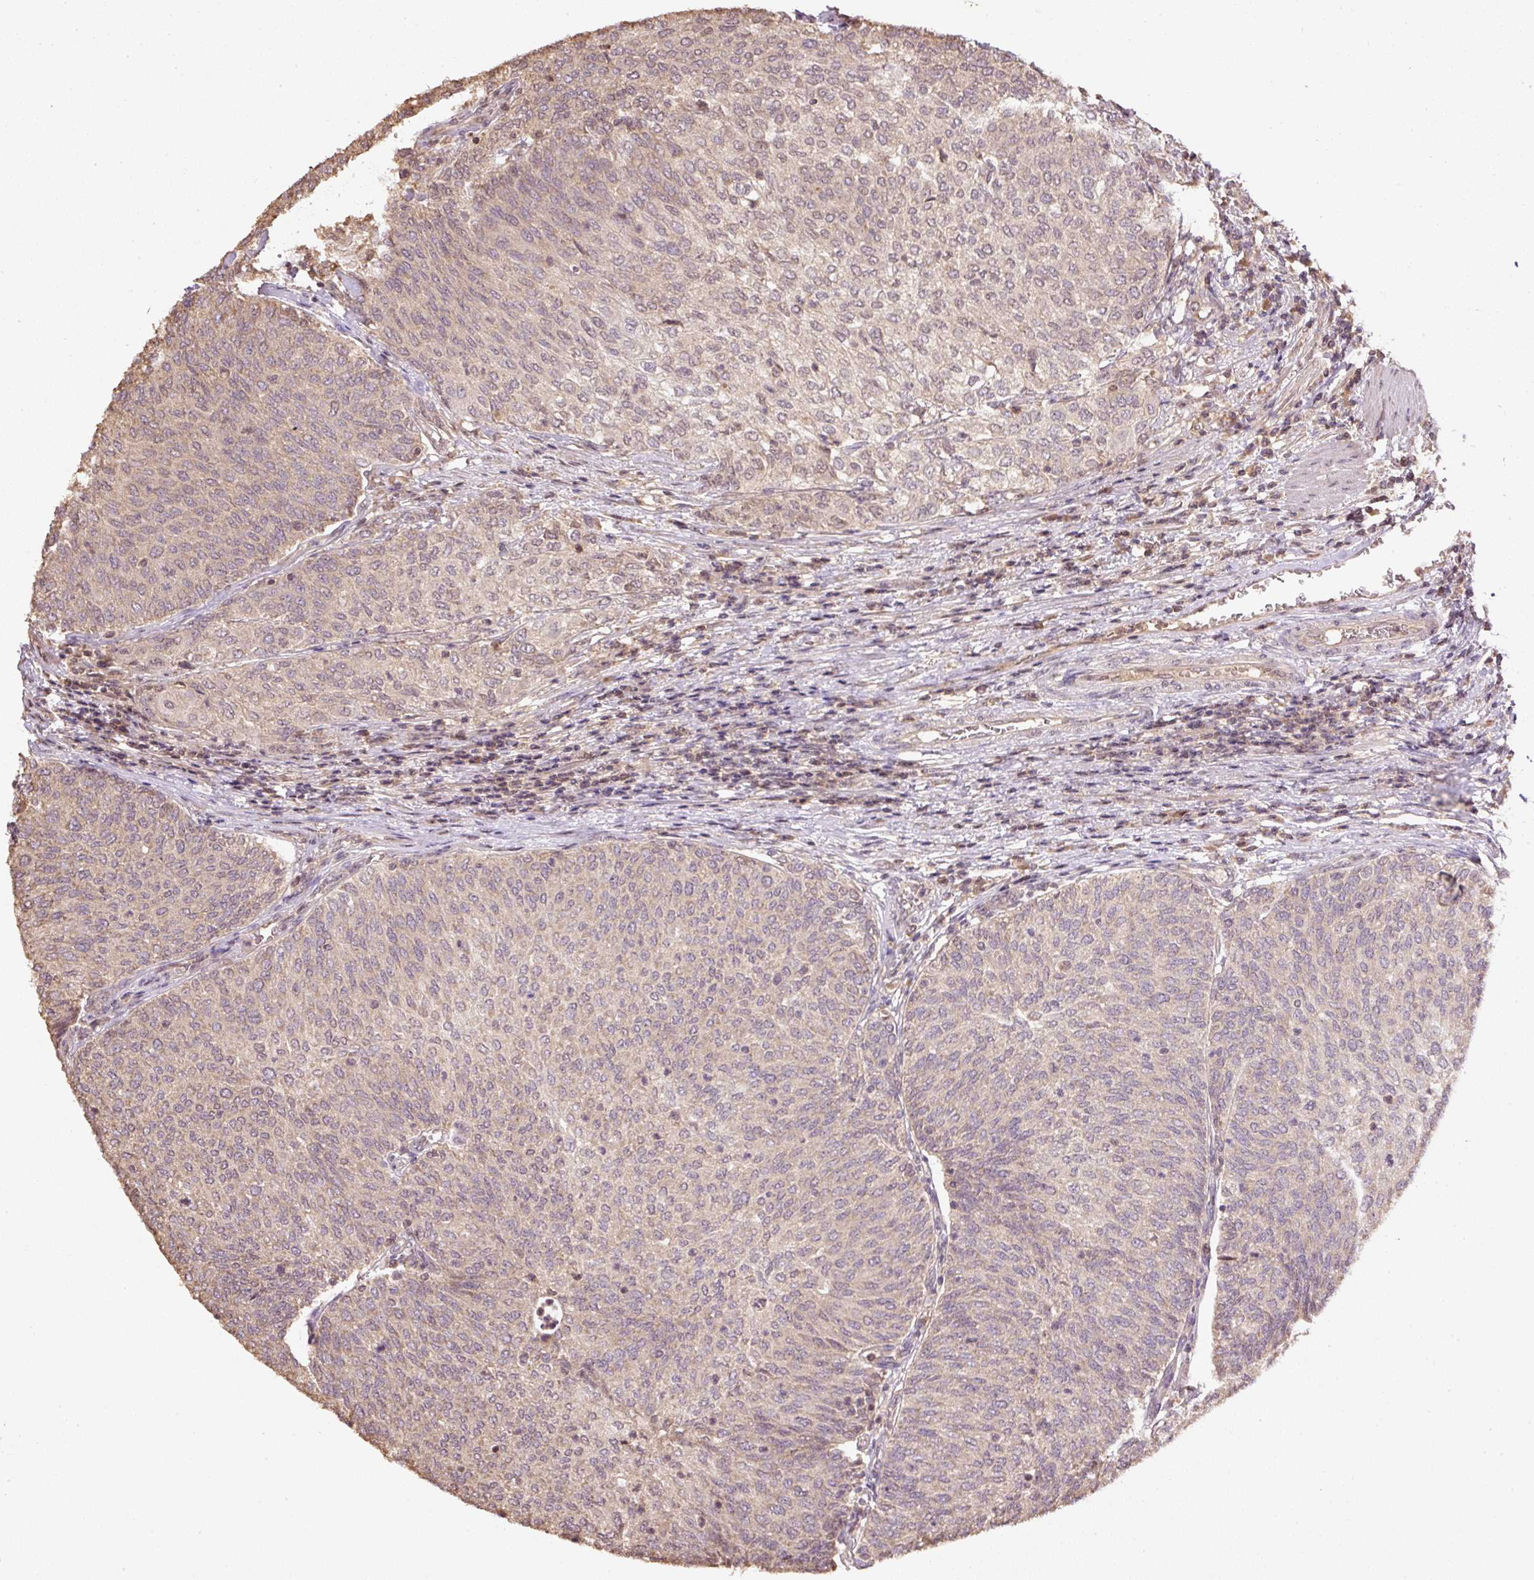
{"staining": {"intensity": "weak", "quantity": "25%-75%", "location": "cytoplasmic/membranous,nuclear"}, "tissue": "urothelial cancer", "cell_type": "Tumor cells", "image_type": "cancer", "snomed": [{"axis": "morphology", "description": "Urothelial carcinoma, Low grade"}, {"axis": "topography", "description": "Urinary bladder"}], "caption": "A low amount of weak cytoplasmic/membranous and nuclear staining is appreciated in approximately 25%-75% of tumor cells in urothelial carcinoma (low-grade) tissue.", "gene": "TMEM170B", "patient": {"sex": "female", "age": 79}}